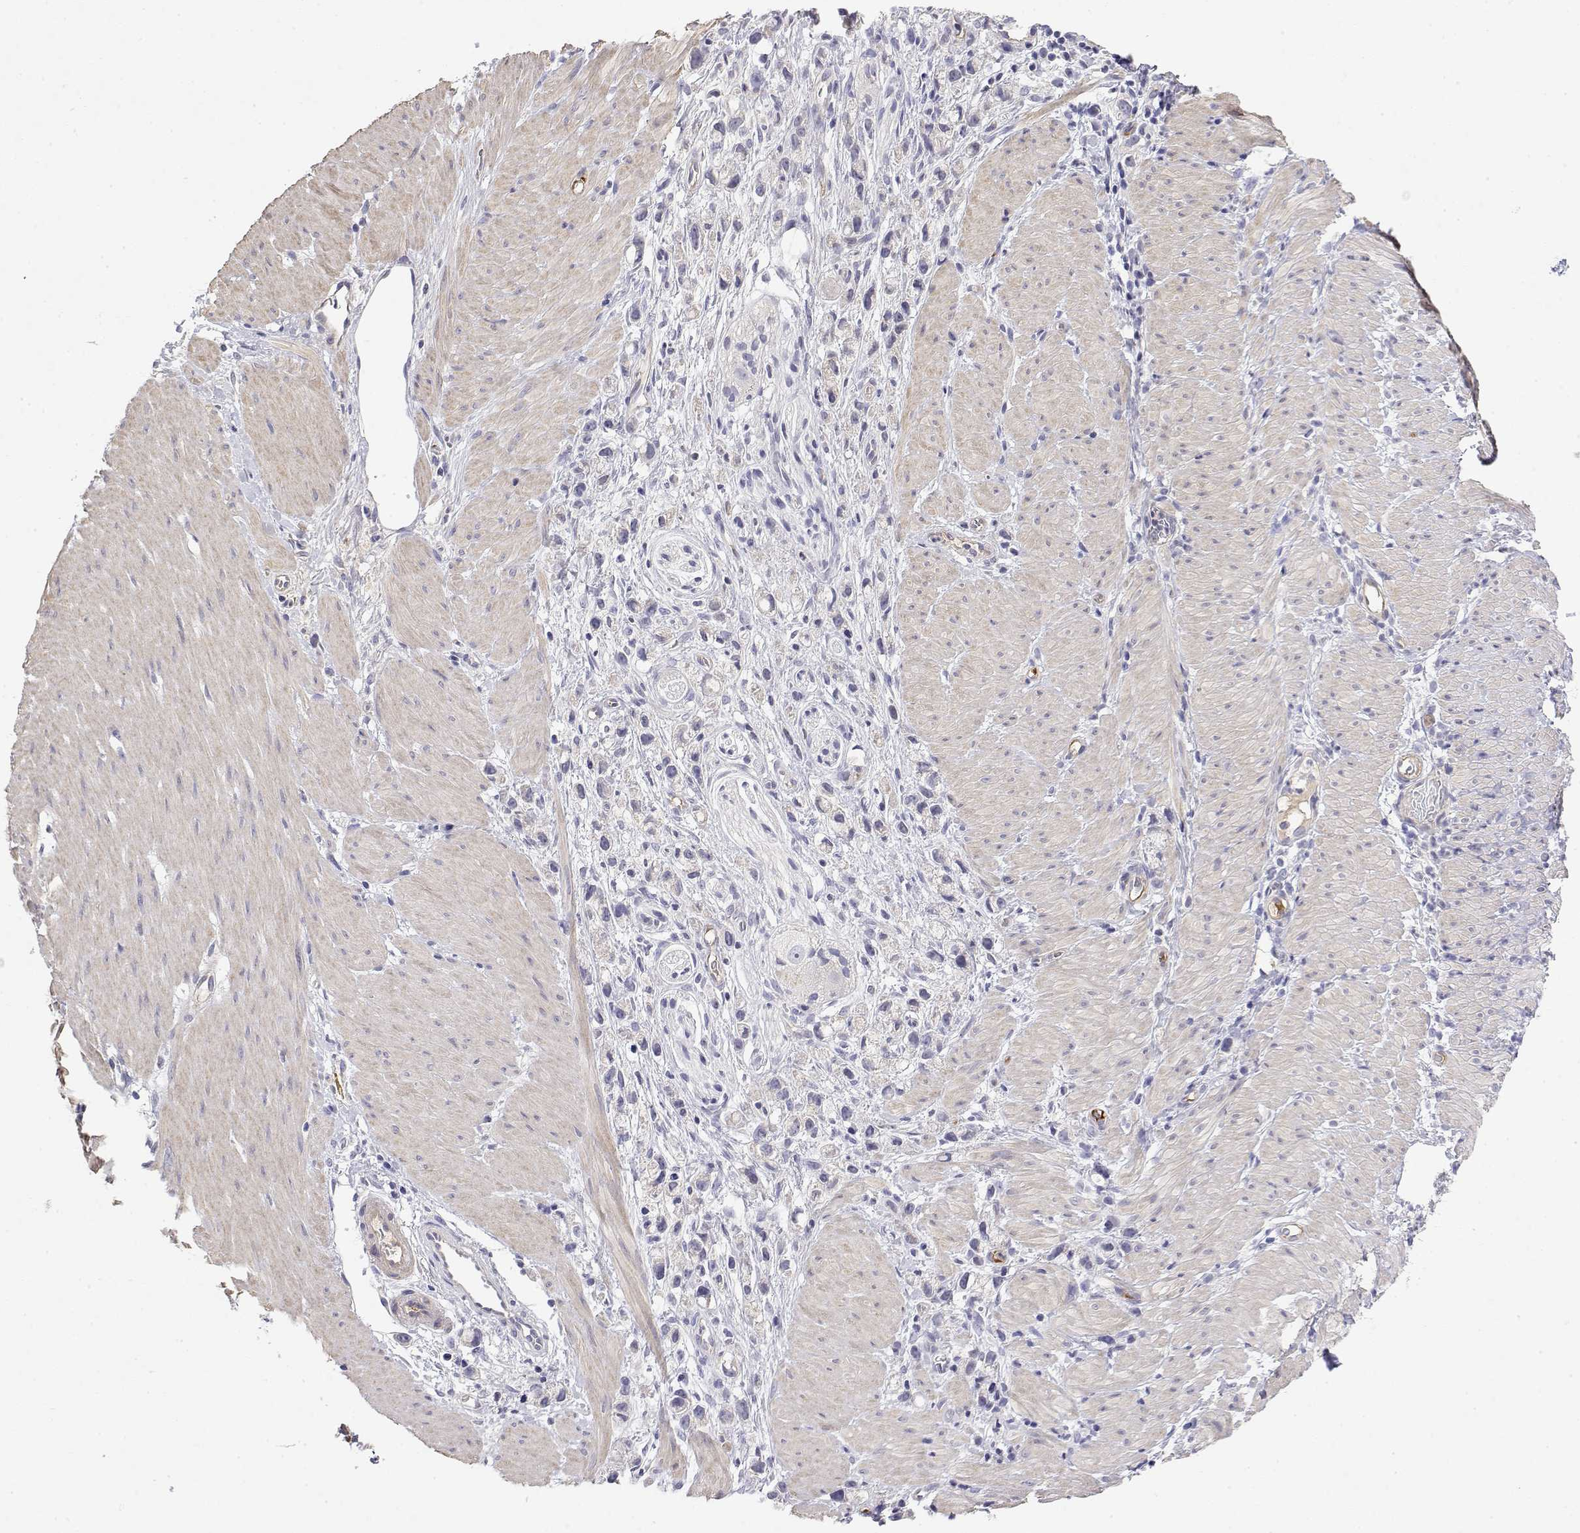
{"staining": {"intensity": "negative", "quantity": "none", "location": "none"}, "tissue": "stomach cancer", "cell_type": "Tumor cells", "image_type": "cancer", "snomed": [{"axis": "morphology", "description": "Adenocarcinoma, NOS"}, {"axis": "topography", "description": "Stomach"}], "caption": "Immunohistochemical staining of human stomach adenocarcinoma displays no significant staining in tumor cells.", "gene": "GGACT", "patient": {"sex": "female", "age": 59}}